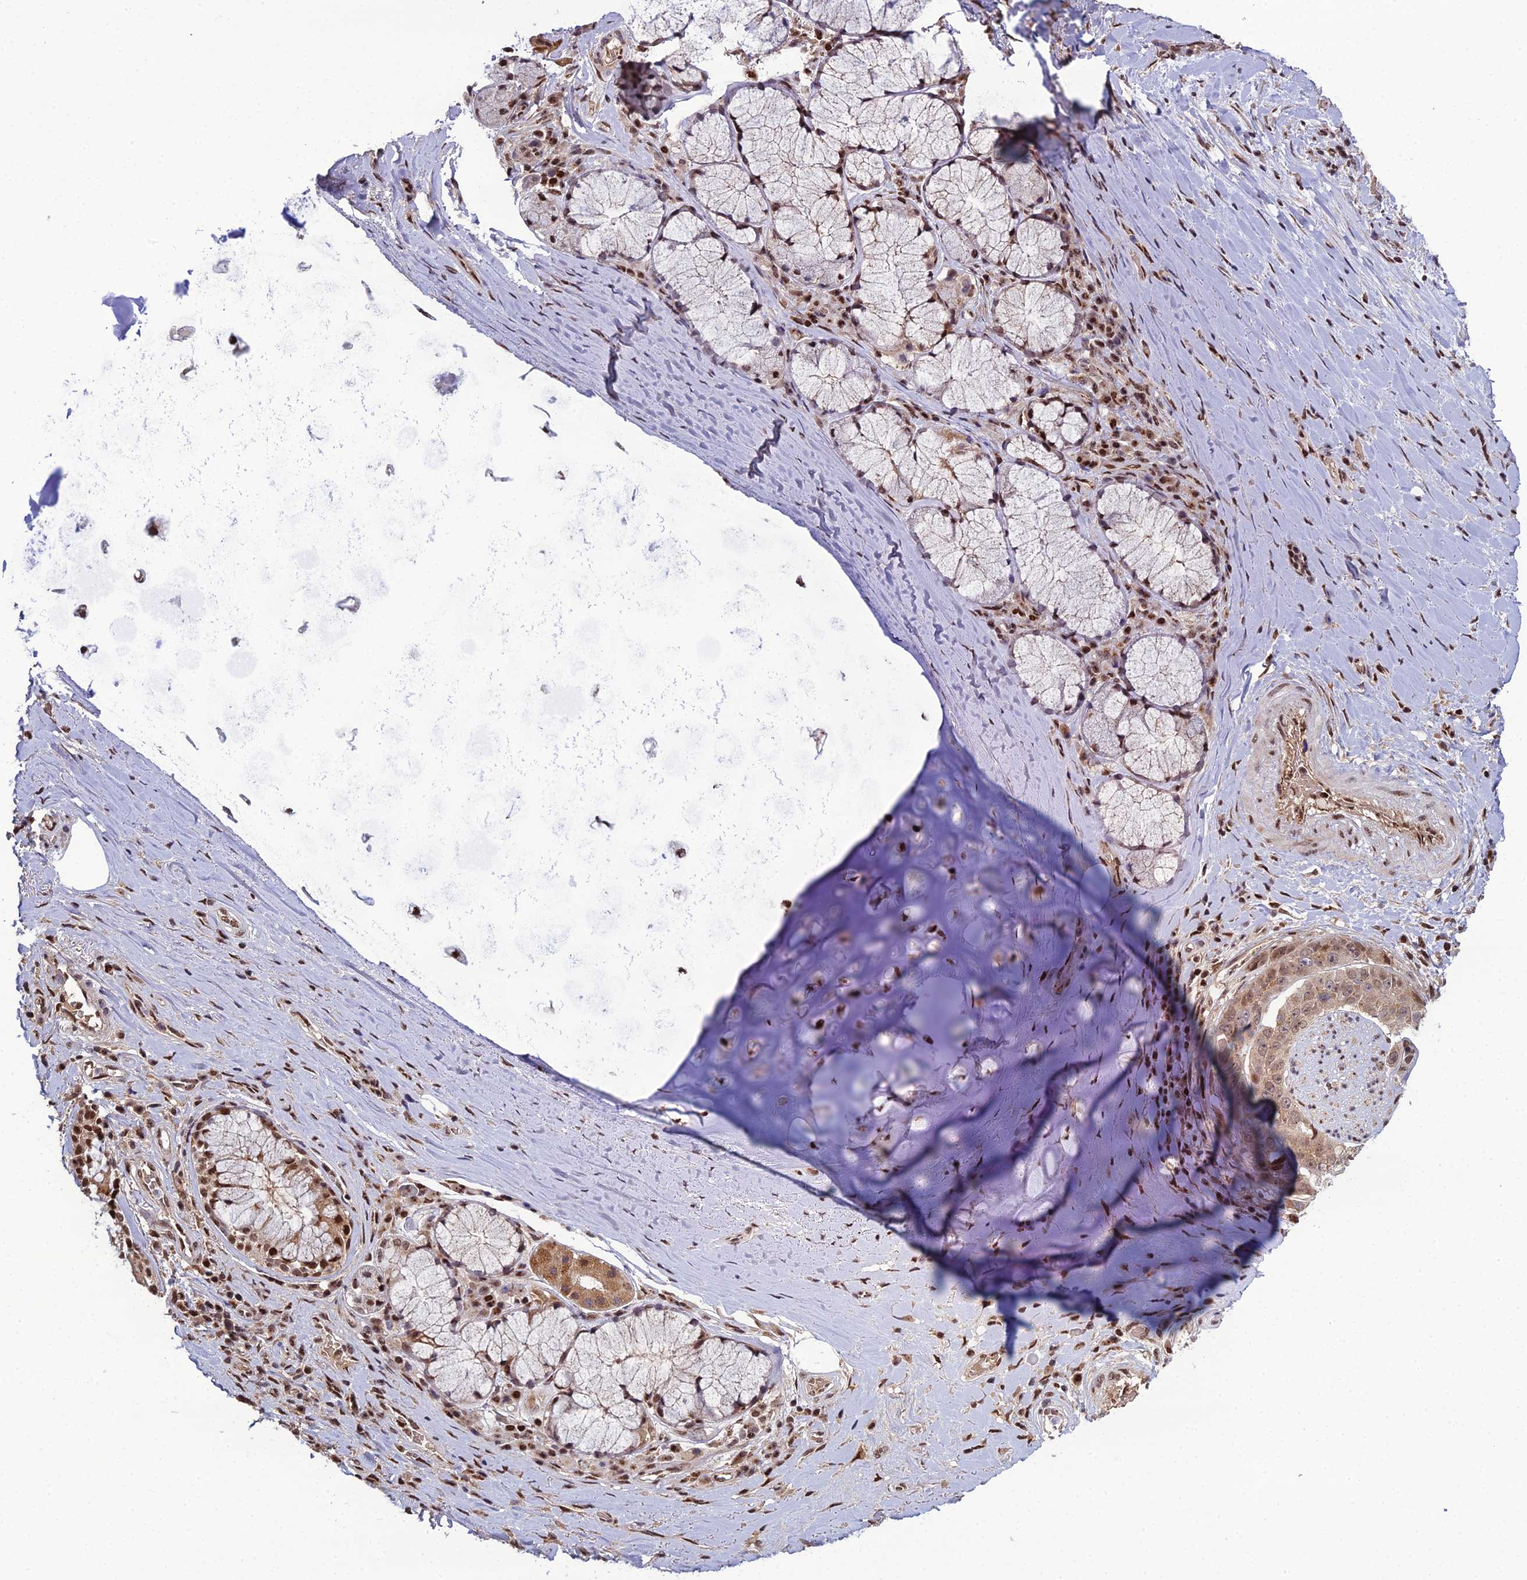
{"staining": {"intensity": "moderate", "quantity": ">75%", "location": "nuclear"}, "tissue": "adipose tissue", "cell_type": "Adipocytes", "image_type": "normal", "snomed": [{"axis": "morphology", "description": "Normal tissue, NOS"}, {"axis": "morphology", "description": "Squamous cell carcinoma, NOS"}, {"axis": "topography", "description": "Bronchus"}, {"axis": "topography", "description": "Lung"}], "caption": "The micrograph exhibits staining of benign adipose tissue, revealing moderate nuclear protein staining (brown color) within adipocytes. (DAB IHC, brown staining for protein, blue staining for nuclei).", "gene": "ARL2", "patient": {"sex": "male", "age": 64}}